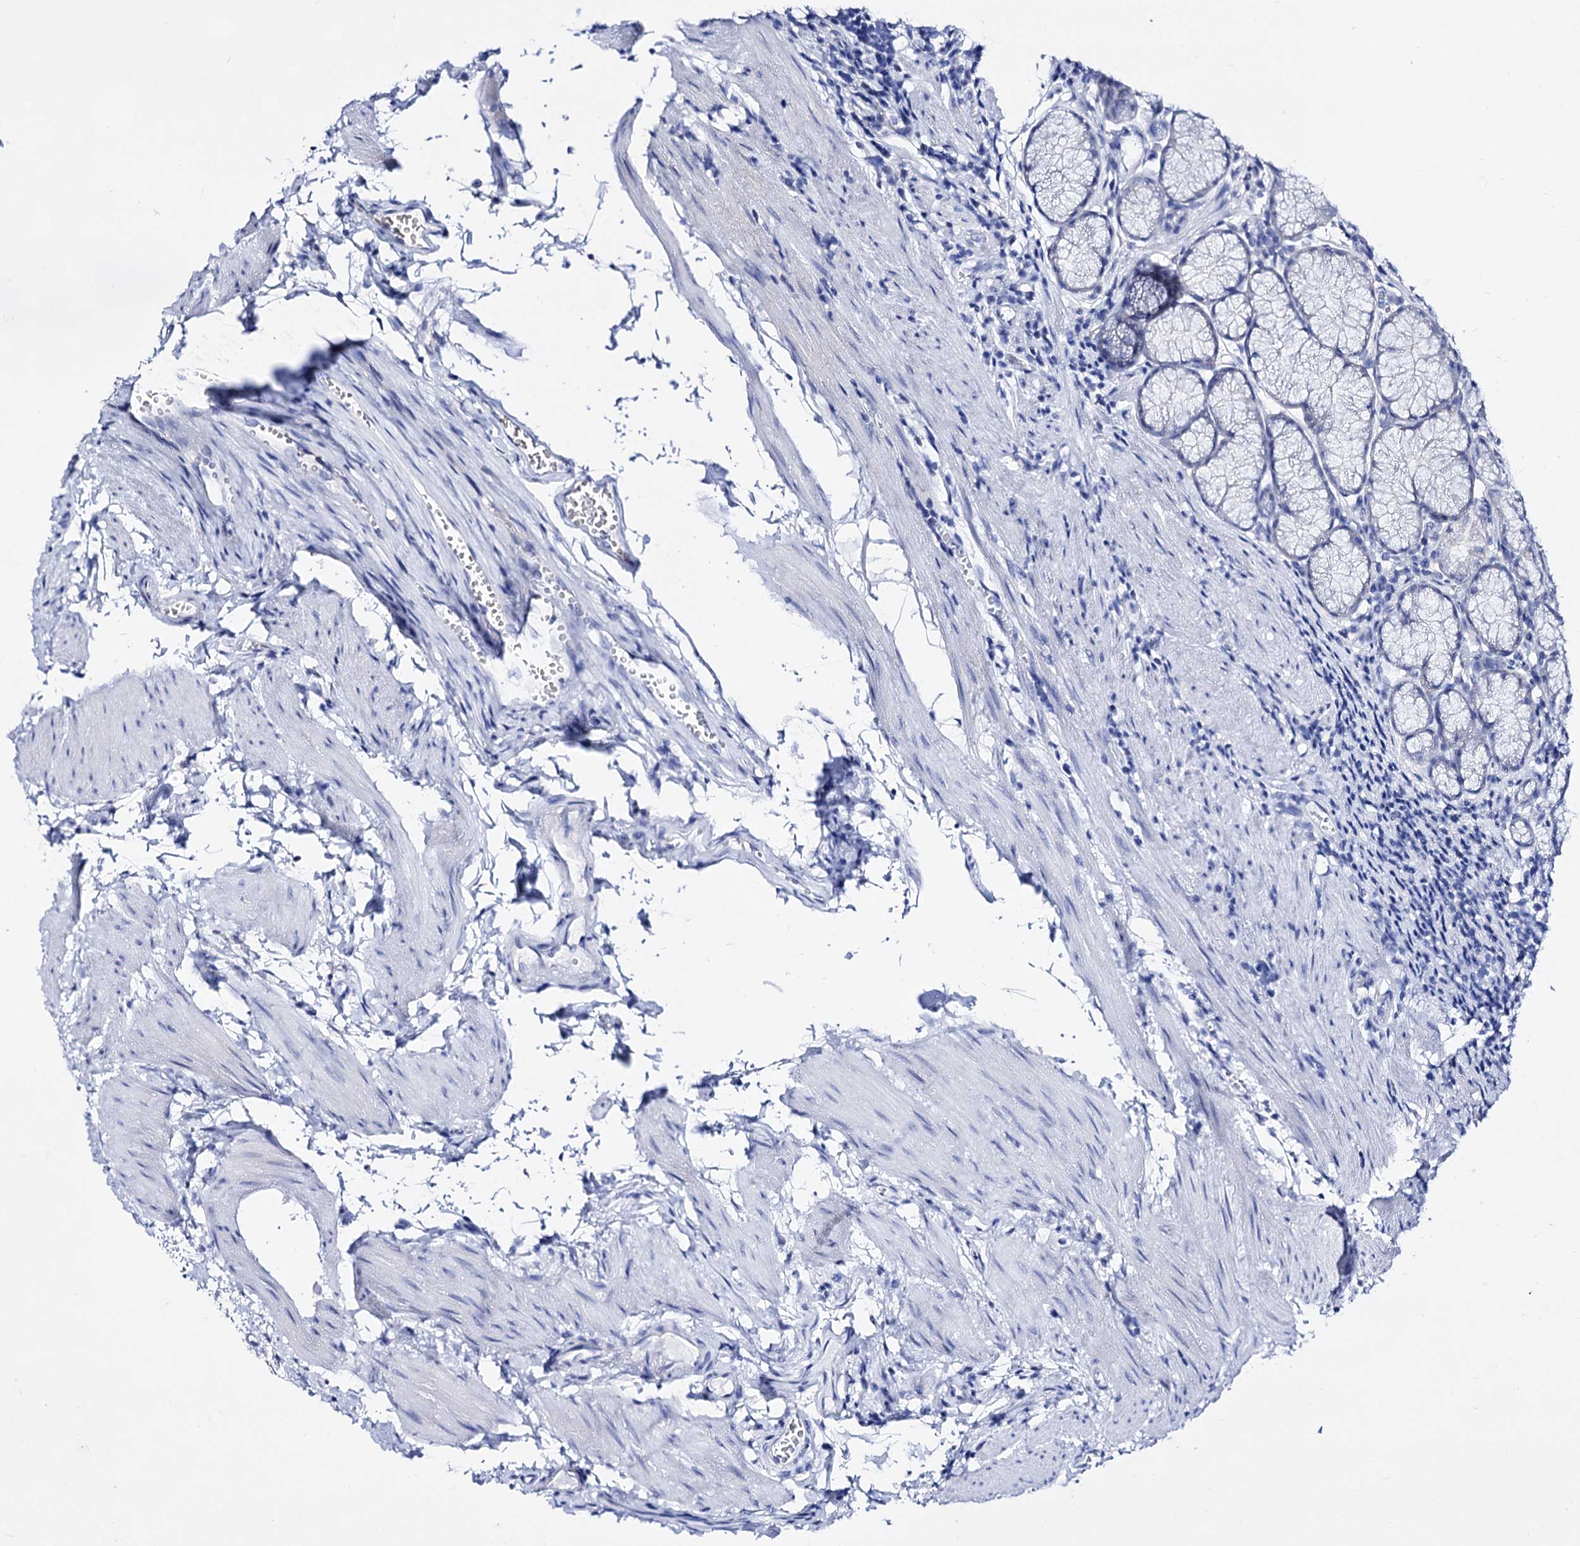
{"staining": {"intensity": "negative", "quantity": "none", "location": "none"}, "tissue": "stomach", "cell_type": "Glandular cells", "image_type": "normal", "snomed": [{"axis": "morphology", "description": "Normal tissue, NOS"}, {"axis": "topography", "description": "Stomach"}], "caption": "Stomach stained for a protein using immunohistochemistry (IHC) demonstrates no staining glandular cells.", "gene": "PLIN1", "patient": {"sex": "male", "age": 55}}